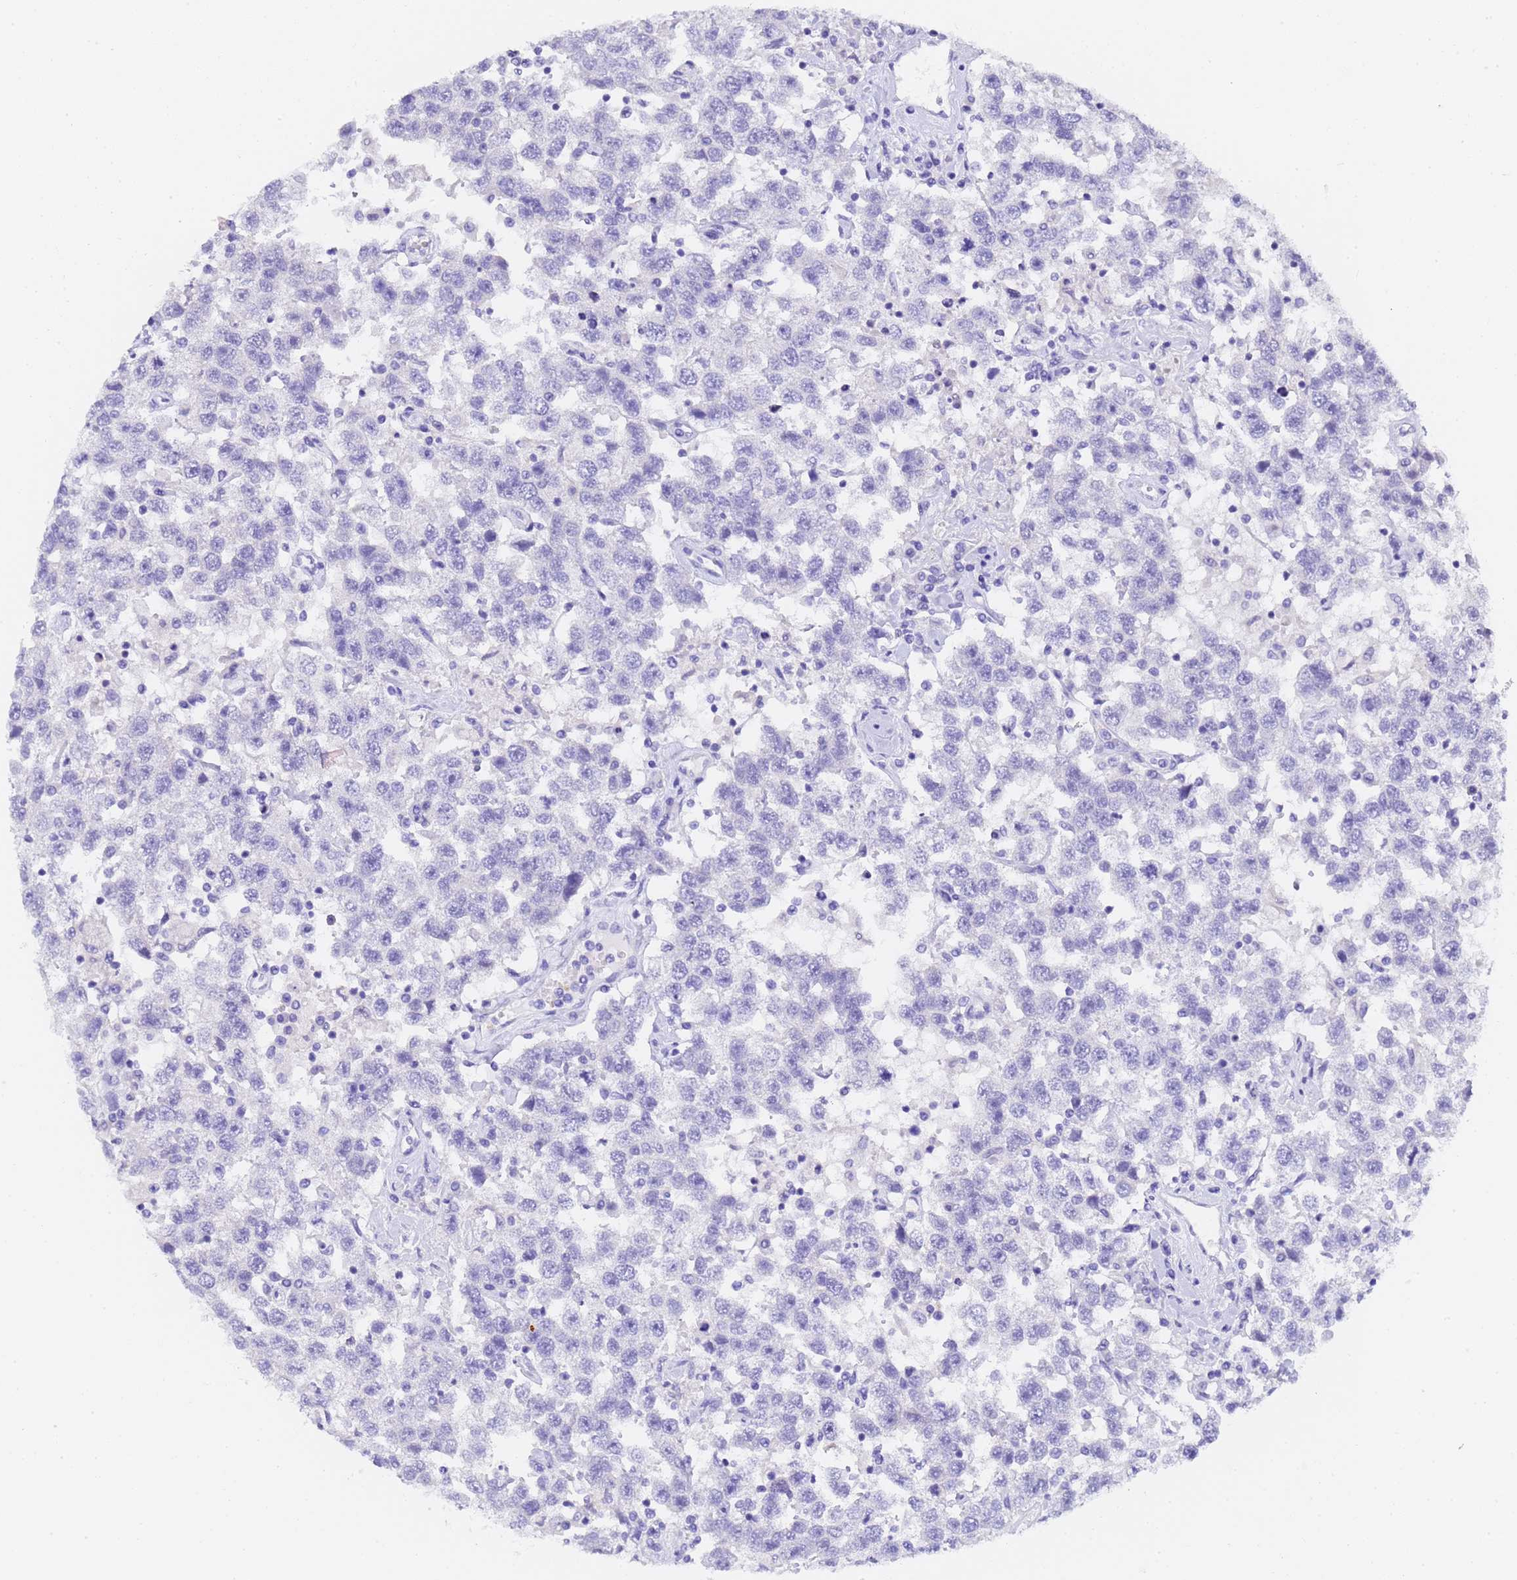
{"staining": {"intensity": "negative", "quantity": "none", "location": "none"}, "tissue": "testis cancer", "cell_type": "Tumor cells", "image_type": "cancer", "snomed": [{"axis": "morphology", "description": "Seminoma, NOS"}, {"axis": "topography", "description": "Testis"}], "caption": "There is no significant staining in tumor cells of testis seminoma. (Stains: DAB (3,3'-diaminobenzidine) immunohistochemistry with hematoxylin counter stain, Microscopy: brightfield microscopy at high magnification).", "gene": "GABRA1", "patient": {"sex": "male", "age": 41}}